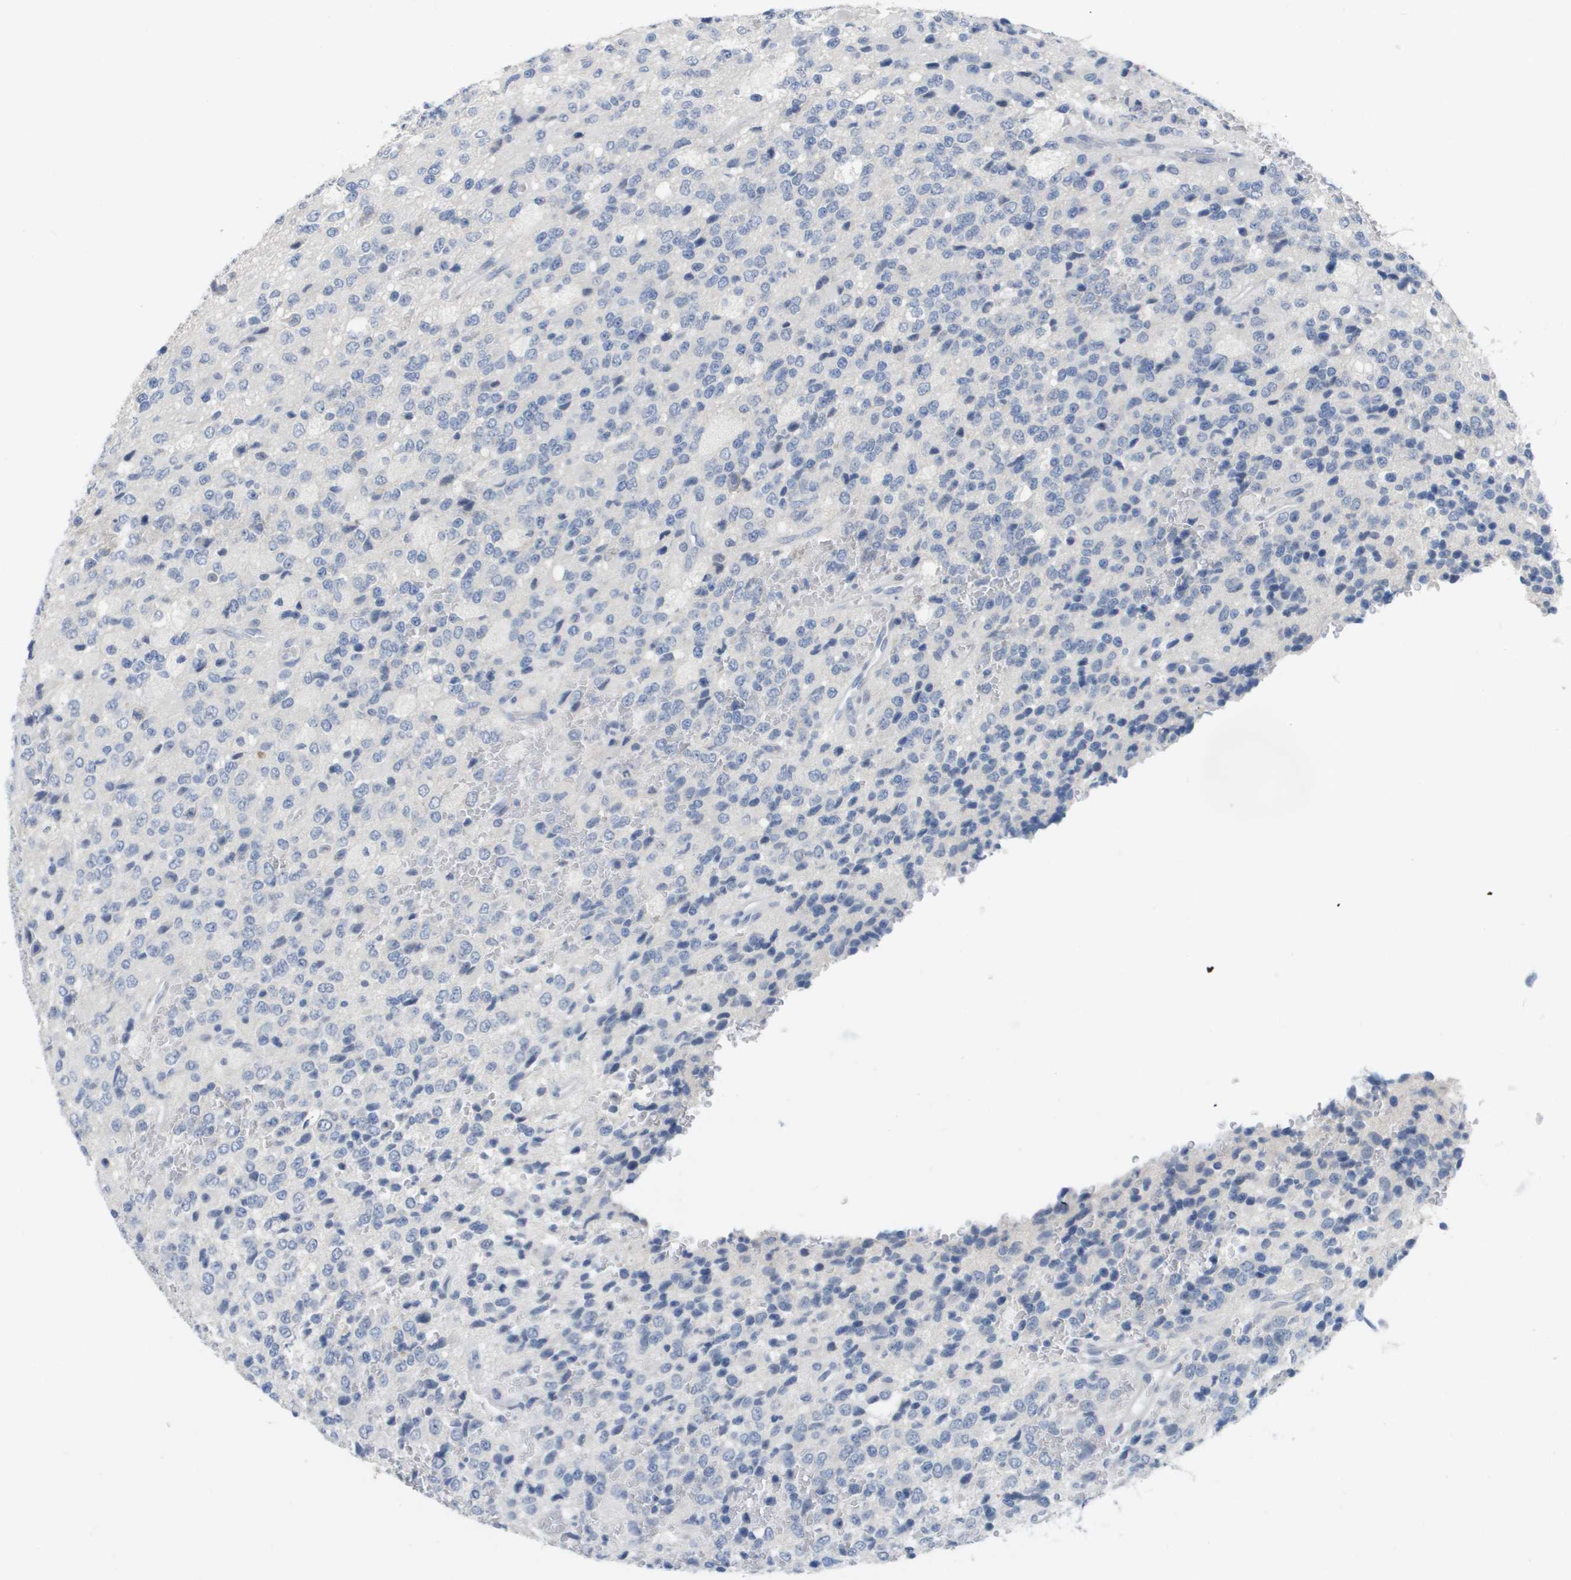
{"staining": {"intensity": "negative", "quantity": "none", "location": "none"}, "tissue": "glioma", "cell_type": "Tumor cells", "image_type": "cancer", "snomed": [{"axis": "morphology", "description": "Glioma, malignant, High grade"}, {"axis": "topography", "description": "pancreas cauda"}], "caption": "The image demonstrates no staining of tumor cells in glioma.", "gene": "PDE4A", "patient": {"sex": "male", "age": 60}}